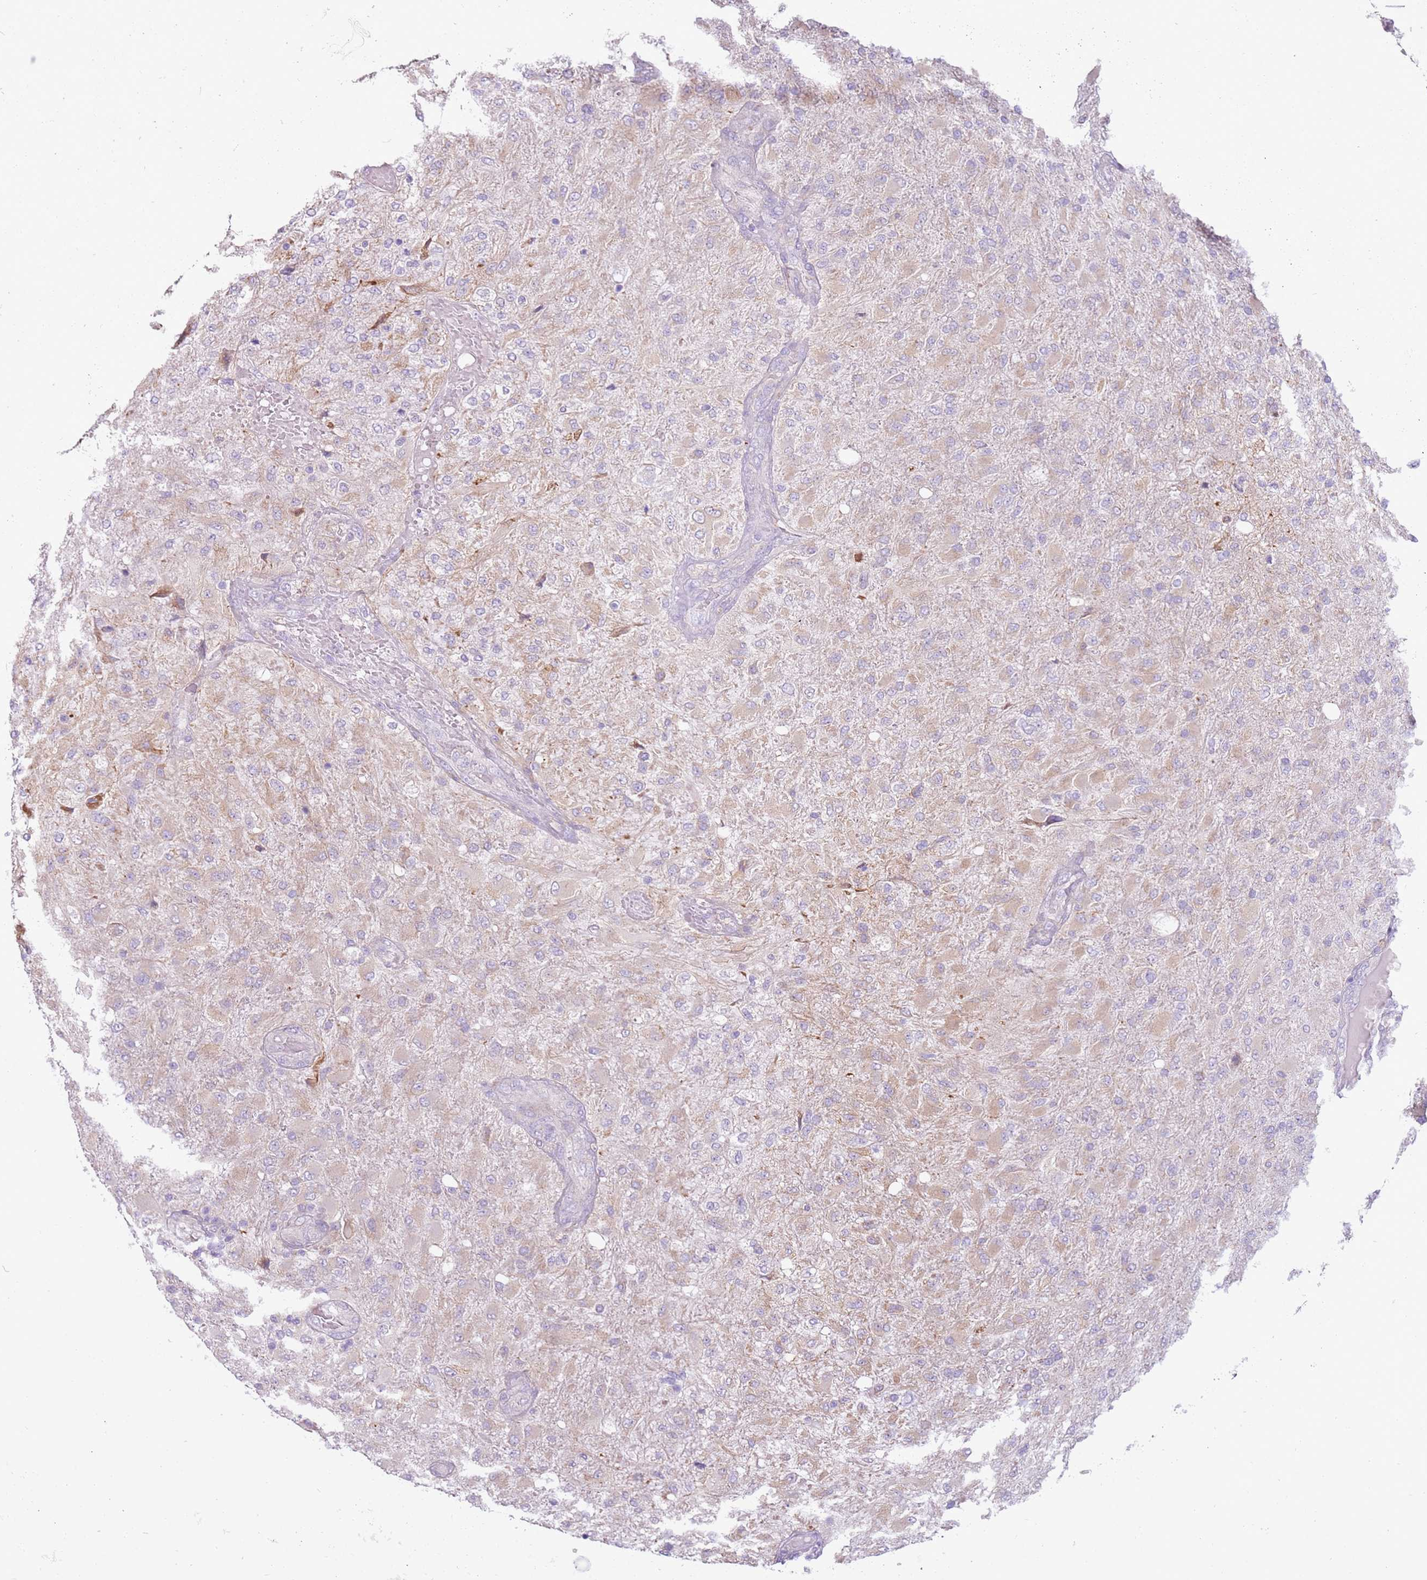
{"staining": {"intensity": "weak", "quantity": "25%-75%", "location": "cytoplasmic/membranous"}, "tissue": "glioma", "cell_type": "Tumor cells", "image_type": "cancer", "snomed": [{"axis": "morphology", "description": "Glioma, malignant, Low grade"}, {"axis": "topography", "description": "Brain"}], "caption": "Weak cytoplasmic/membranous positivity is present in about 25%-75% of tumor cells in malignant glioma (low-grade).", "gene": "OAF", "patient": {"sex": "male", "age": 65}}